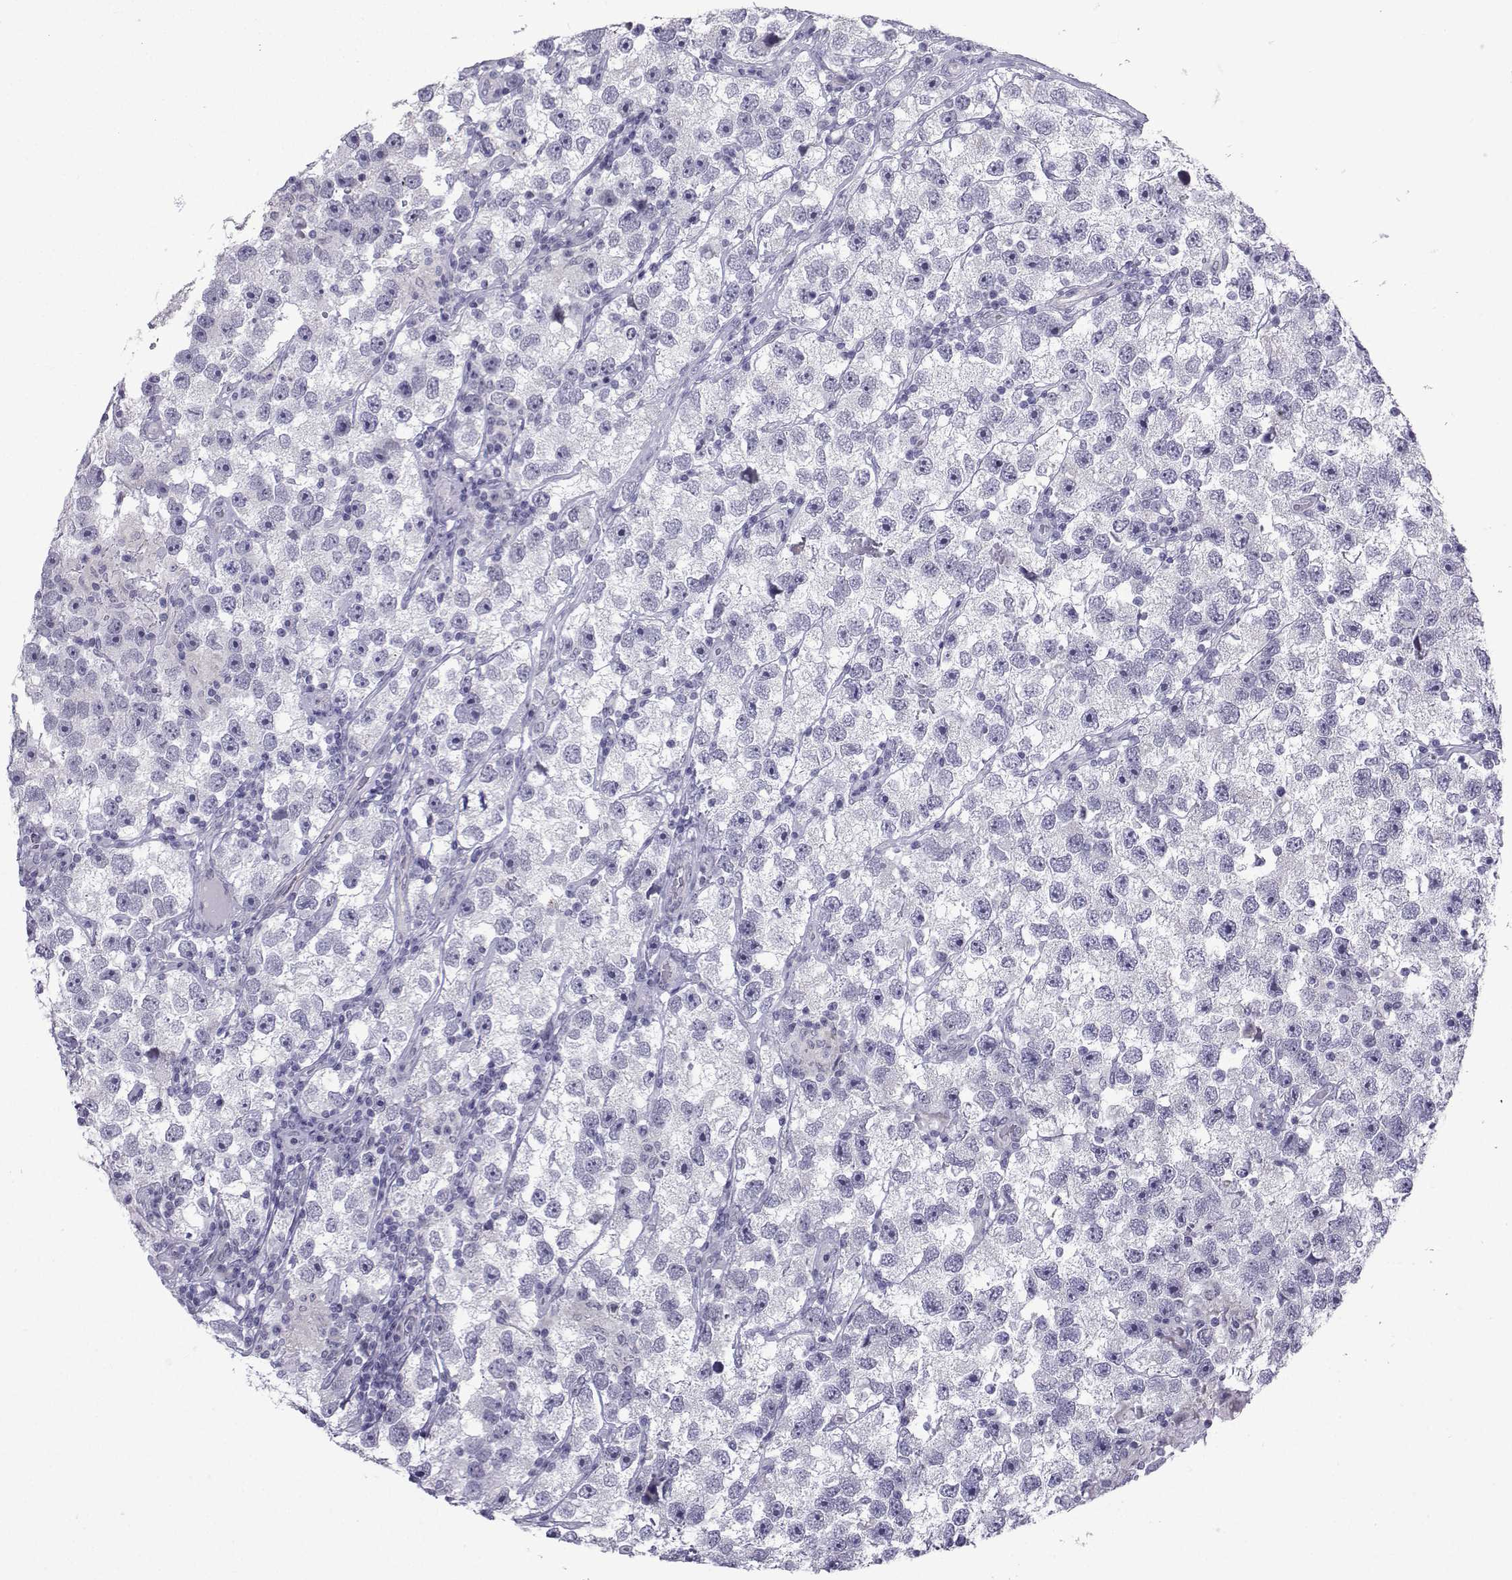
{"staining": {"intensity": "negative", "quantity": "none", "location": "none"}, "tissue": "testis cancer", "cell_type": "Tumor cells", "image_type": "cancer", "snomed": [{"axis": "morphology", "description": "Seminoma, NOS"}, {"axis": "topography", "description": "Testis"}], "caption": "Immunohistochemistry (IHC) histopathology image of human testis cancer (seminoma) stained for a protein (brown), which reveals no staining in tumor cells. Nuclei are stained in blue.", "gene": "CFAP53", "patient": {"sex": "male", "age": 26}}